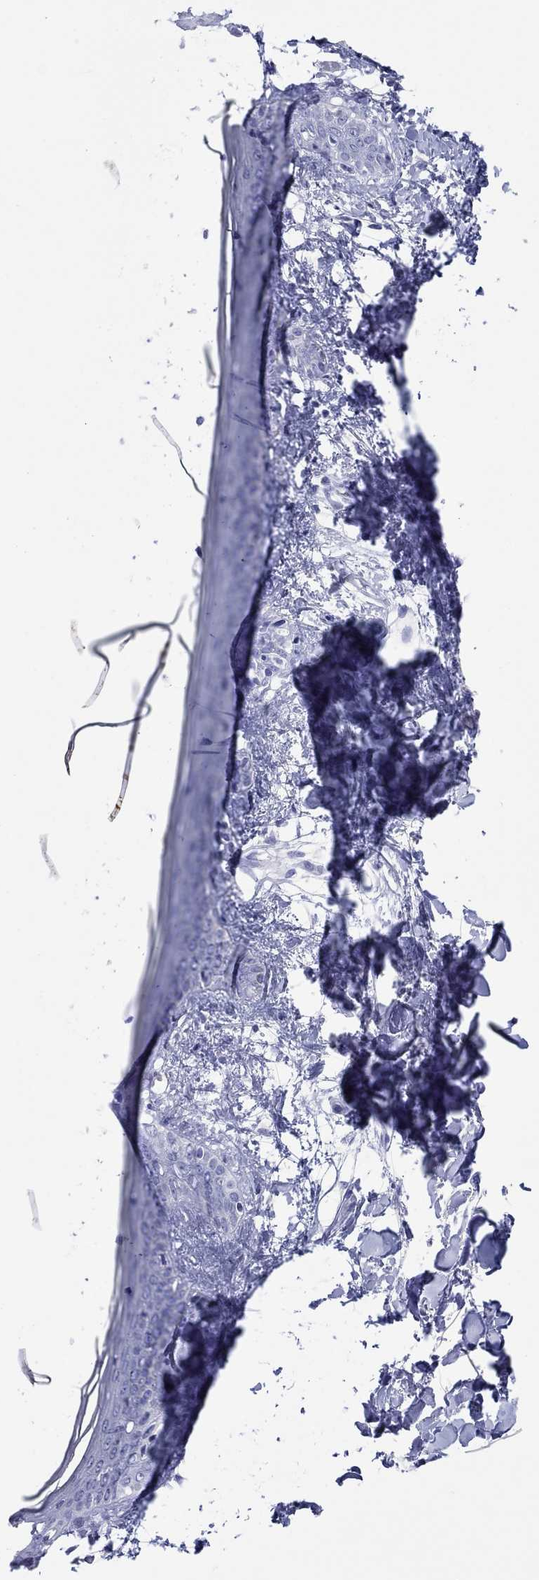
{"staining": {"intensity": "negative", "quantity": "none", "location": "none"}, "tissue": "skin", "cell_type": "Fibroblasts", "image_type": "normal", "snomed": [{"axis": "morphology", "description": "Normal tissue, NOS"}, {"axis": "topography", "description": "Skin"}], "caption": "Immunohistochemistry (IHC) histopathology image of normal skin: human skin stained with DAB displays no significant protein staining in fibroblasts. The staining was performed using DAB (3,3'-diaminobenzidine) to visualize the protein expression in brown, while the nuclei were stained in blue with hematoxylin (Magnification: 20x).", "gene": "MAGEB6", "patient": {"sex": "female", "age": 34}}